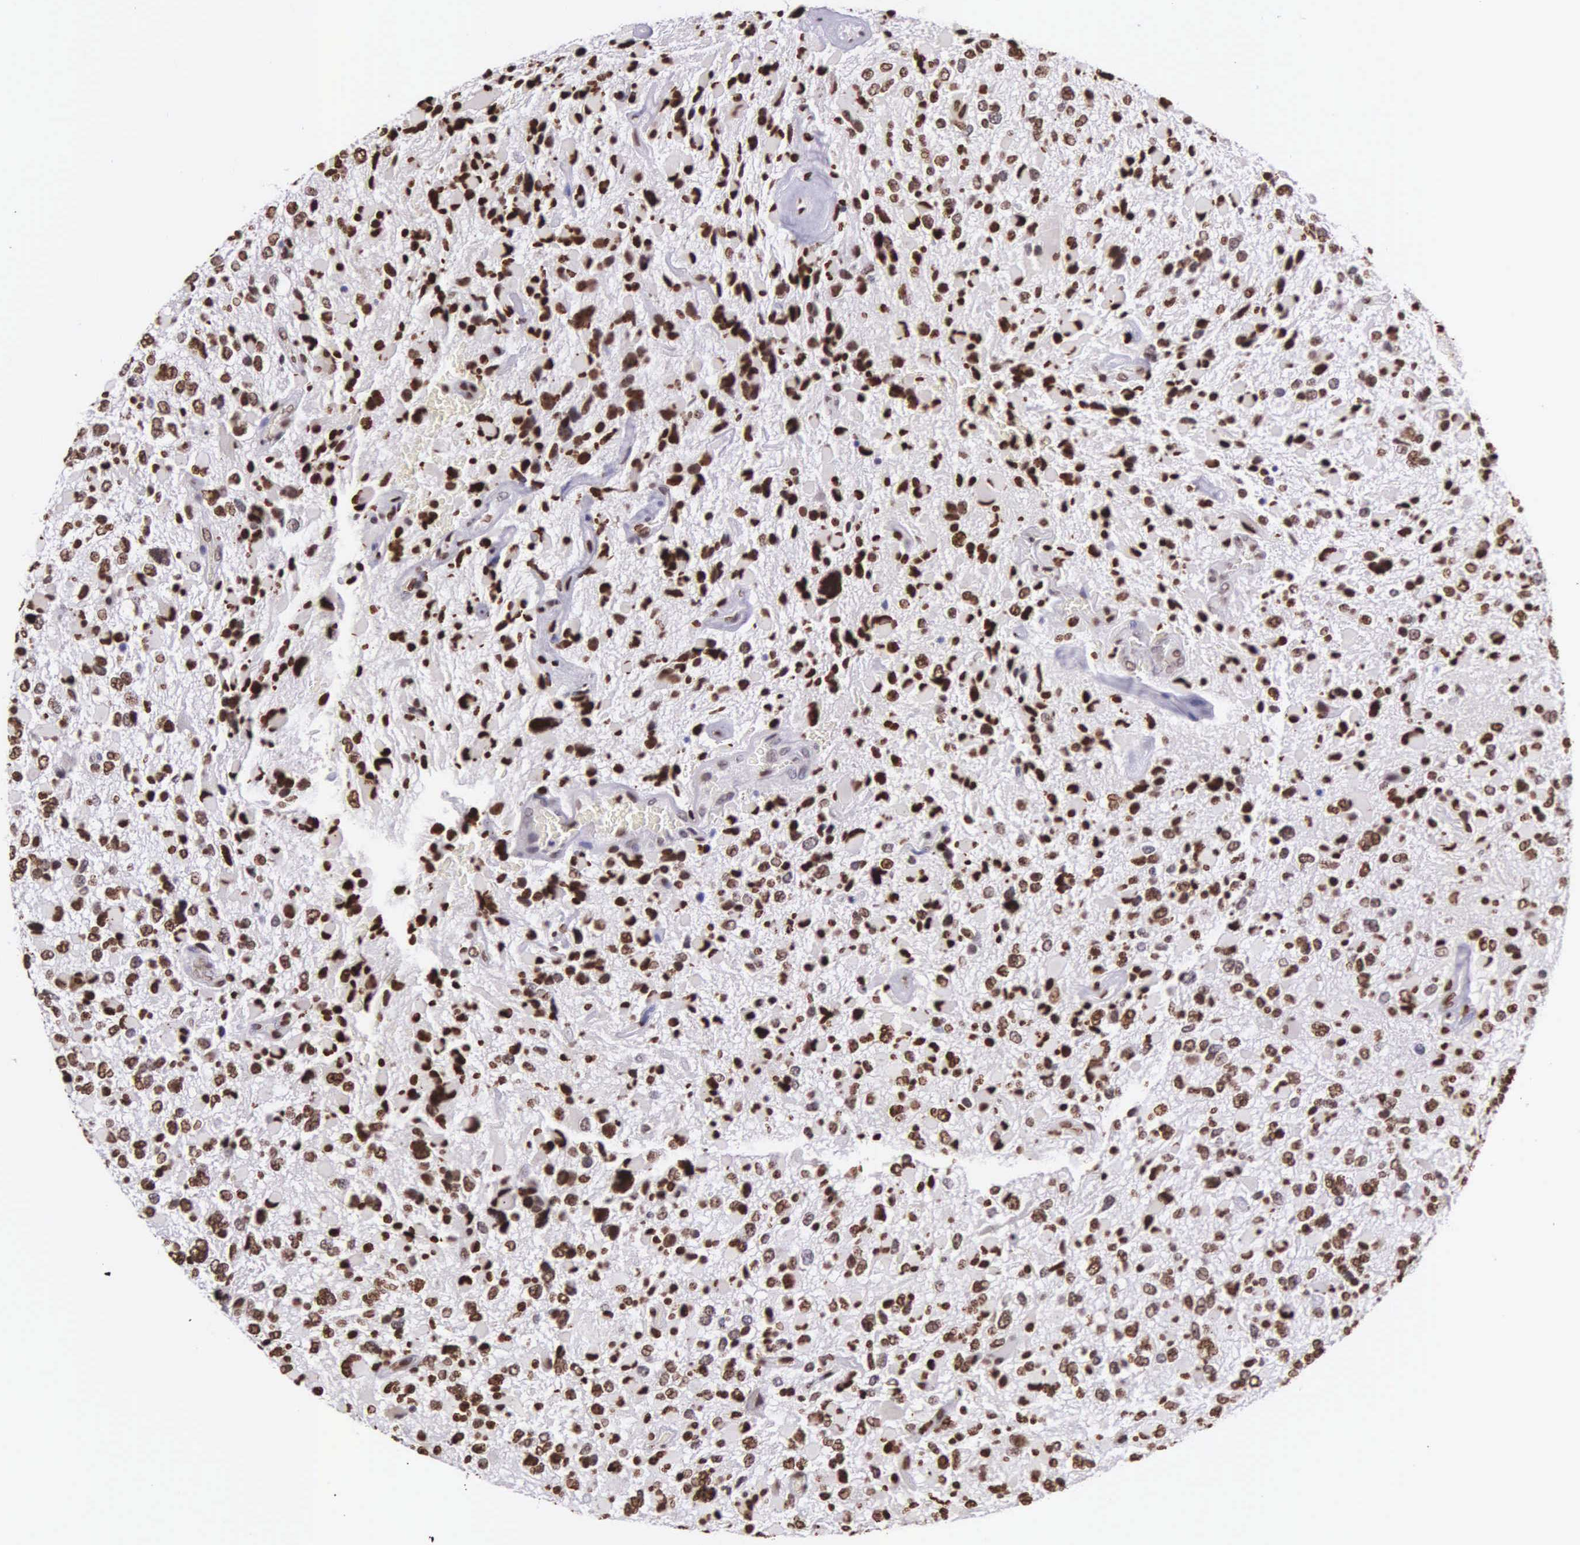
{"staining": {"intensity": "strong", "quantity": ">75%", "location": "nuclear"}, "tissue": "glioma", "cell_type": "Tumor cells", "image_type": "cancer", "snomed": [{"axis": "morphology", "description": "Glioma, malignant, High grade"}, {"axis": "topography", "description": "Brain"}], "caption": "Protein staining of malignant glioma (high-grade) tissue exhibits strong nuclear staining in approximately >75% of tumor cells. The staining is performed using DAB (3,3'-diaminobenzidine) brown chromogen to label protein expression. The nuclei are counter-stained blue using hematoxylin.", "gene": "H1-0", "patient": {"sex": "female", "age": 37}}